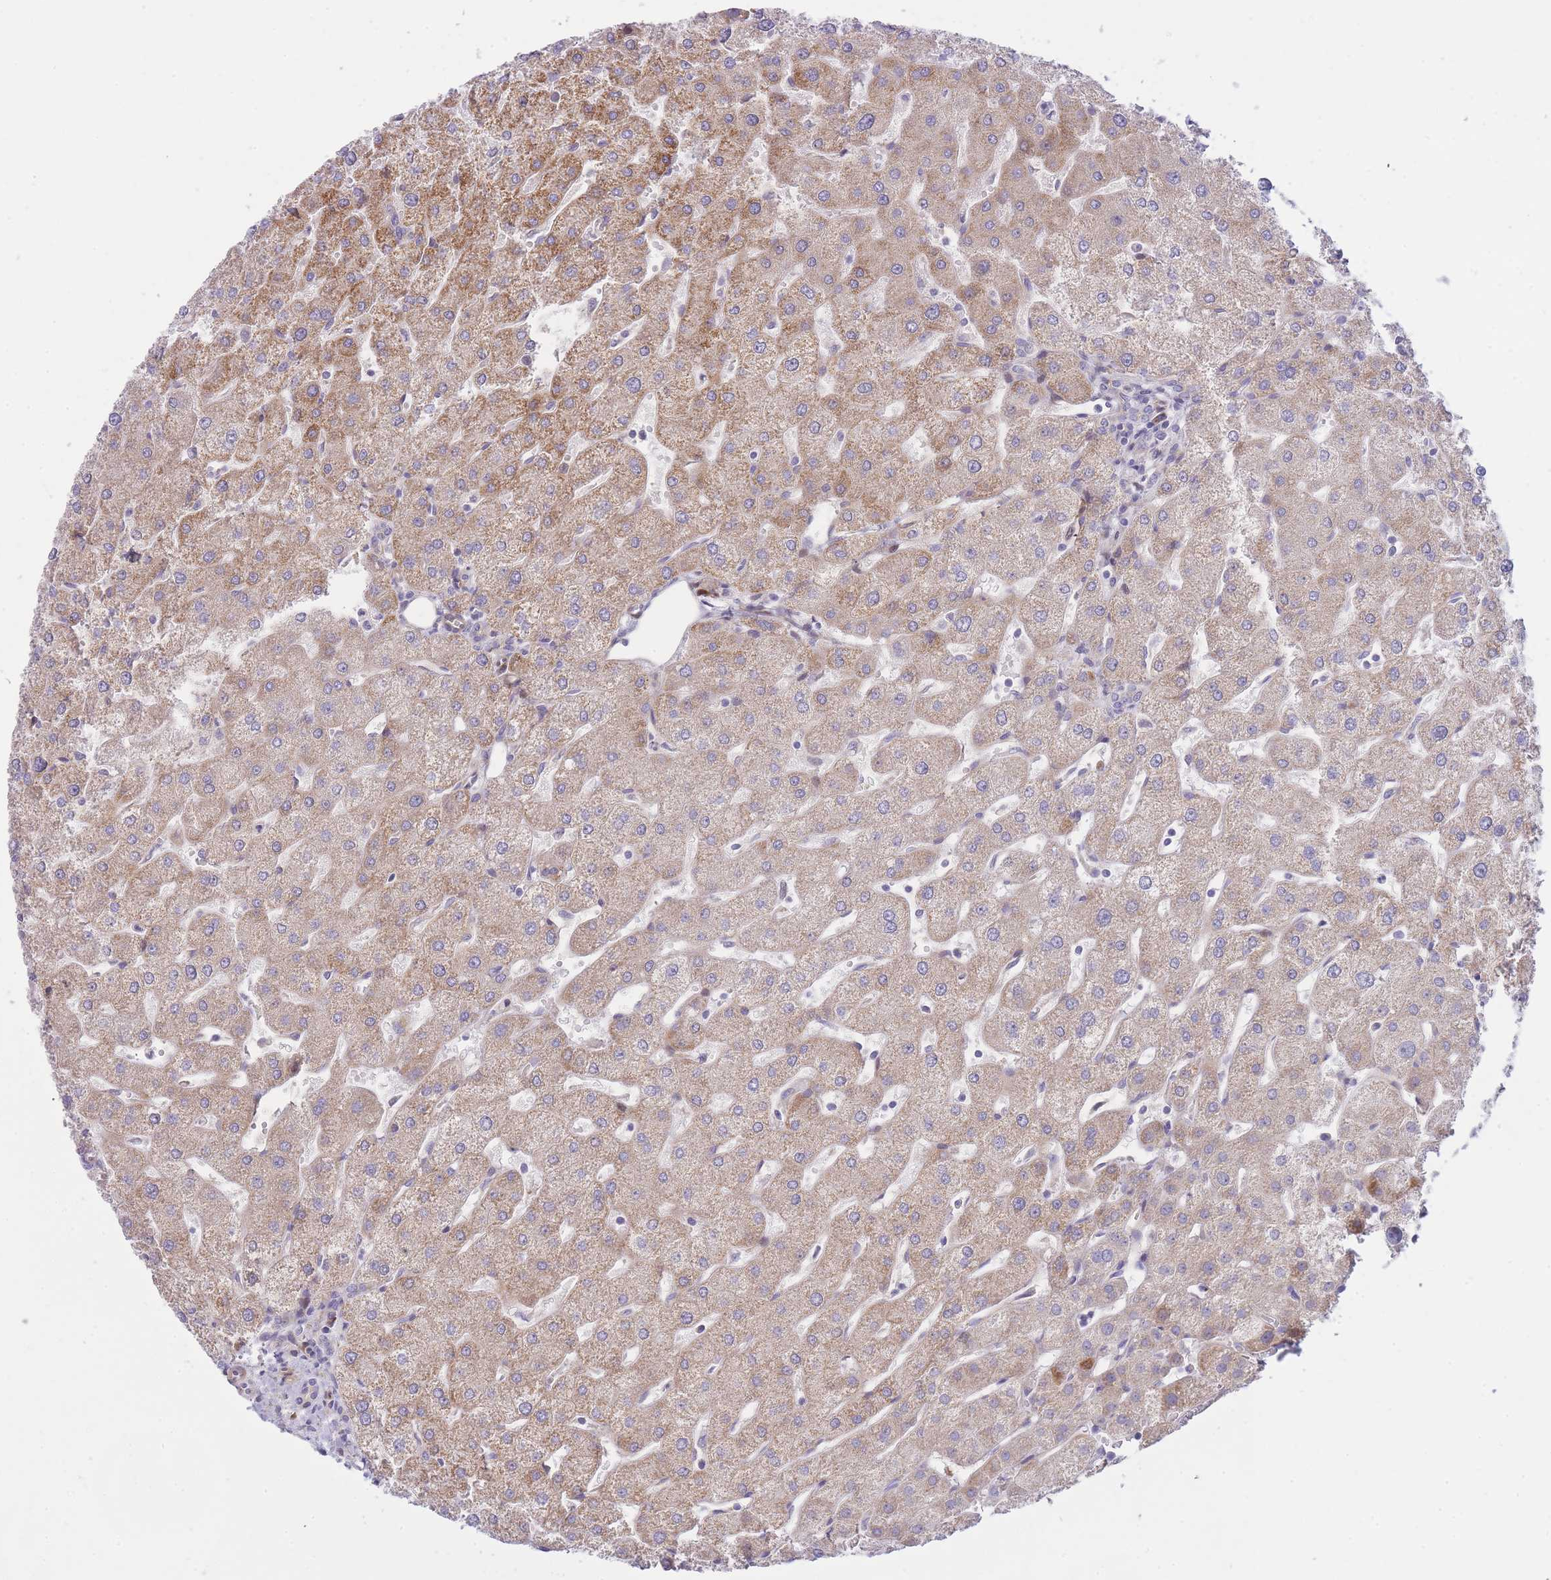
{"staining": {"intensity": "negative", "quantity": "none", "location": "none"}, "tissue": "liver", "cell_type": "Cholangiocytes", "image_type": "normal", "snomed": [{"axis": "morphology", "description": "Normal tissue, NOS"}, {"axis": "topography", "description": "Liver"}], "caption": "This is an immunohistochemistry (IHC) histopathology image of normal liver. There is no staining in cholangiocytes.", "gene": "ATP5MC2", "patient": {"sex": "male", "age": 67}}